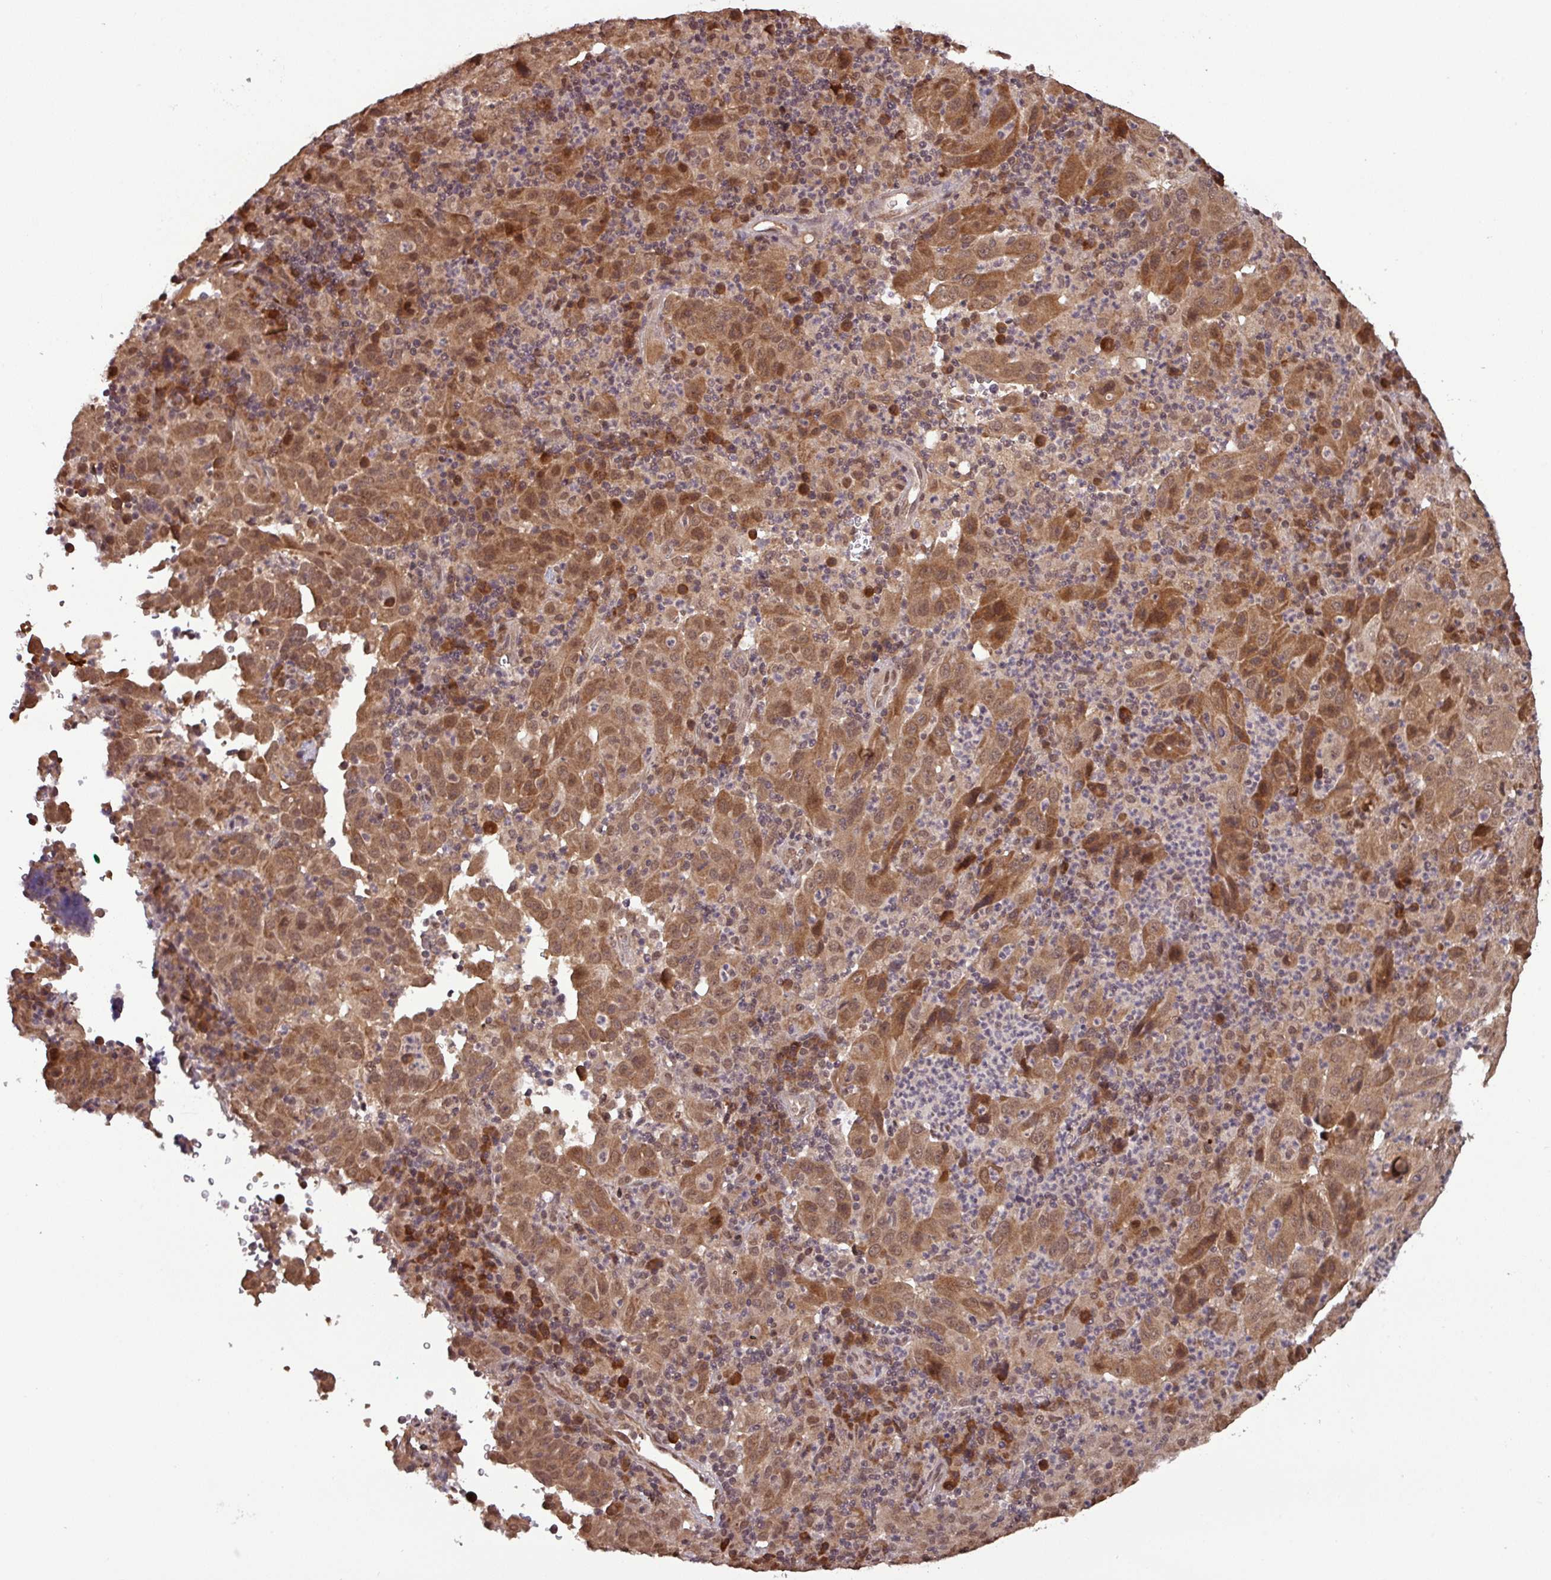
{"staining": {"intensity": "moderate", "quantity": ">75%", "location": "cytoplasmic/membranous,nuclear"}, "tissue": "pancreatic cancer", "cell_type": "Tumor cells", "image_type": "cancer", "snomed": [{"axis": "morphology", "description": "Adenocarcinoma, NOS"}, {"axis": "topography", "description": "Pancreas"}], "caption": "Protein analysis of pancreatic cancer (adenocarcinoma) tissue displays moderate cytoplasmic/membranous and nuclear positivity in approximately >75% of tumor cells. The staining was performed using DAB to visualize the protein expression in brown, while the nuclei were stained in blue with hematoxylin (Magnification: 20x).", "gene": "NOB1", "patient": {"sex": "male", "age": 63}}